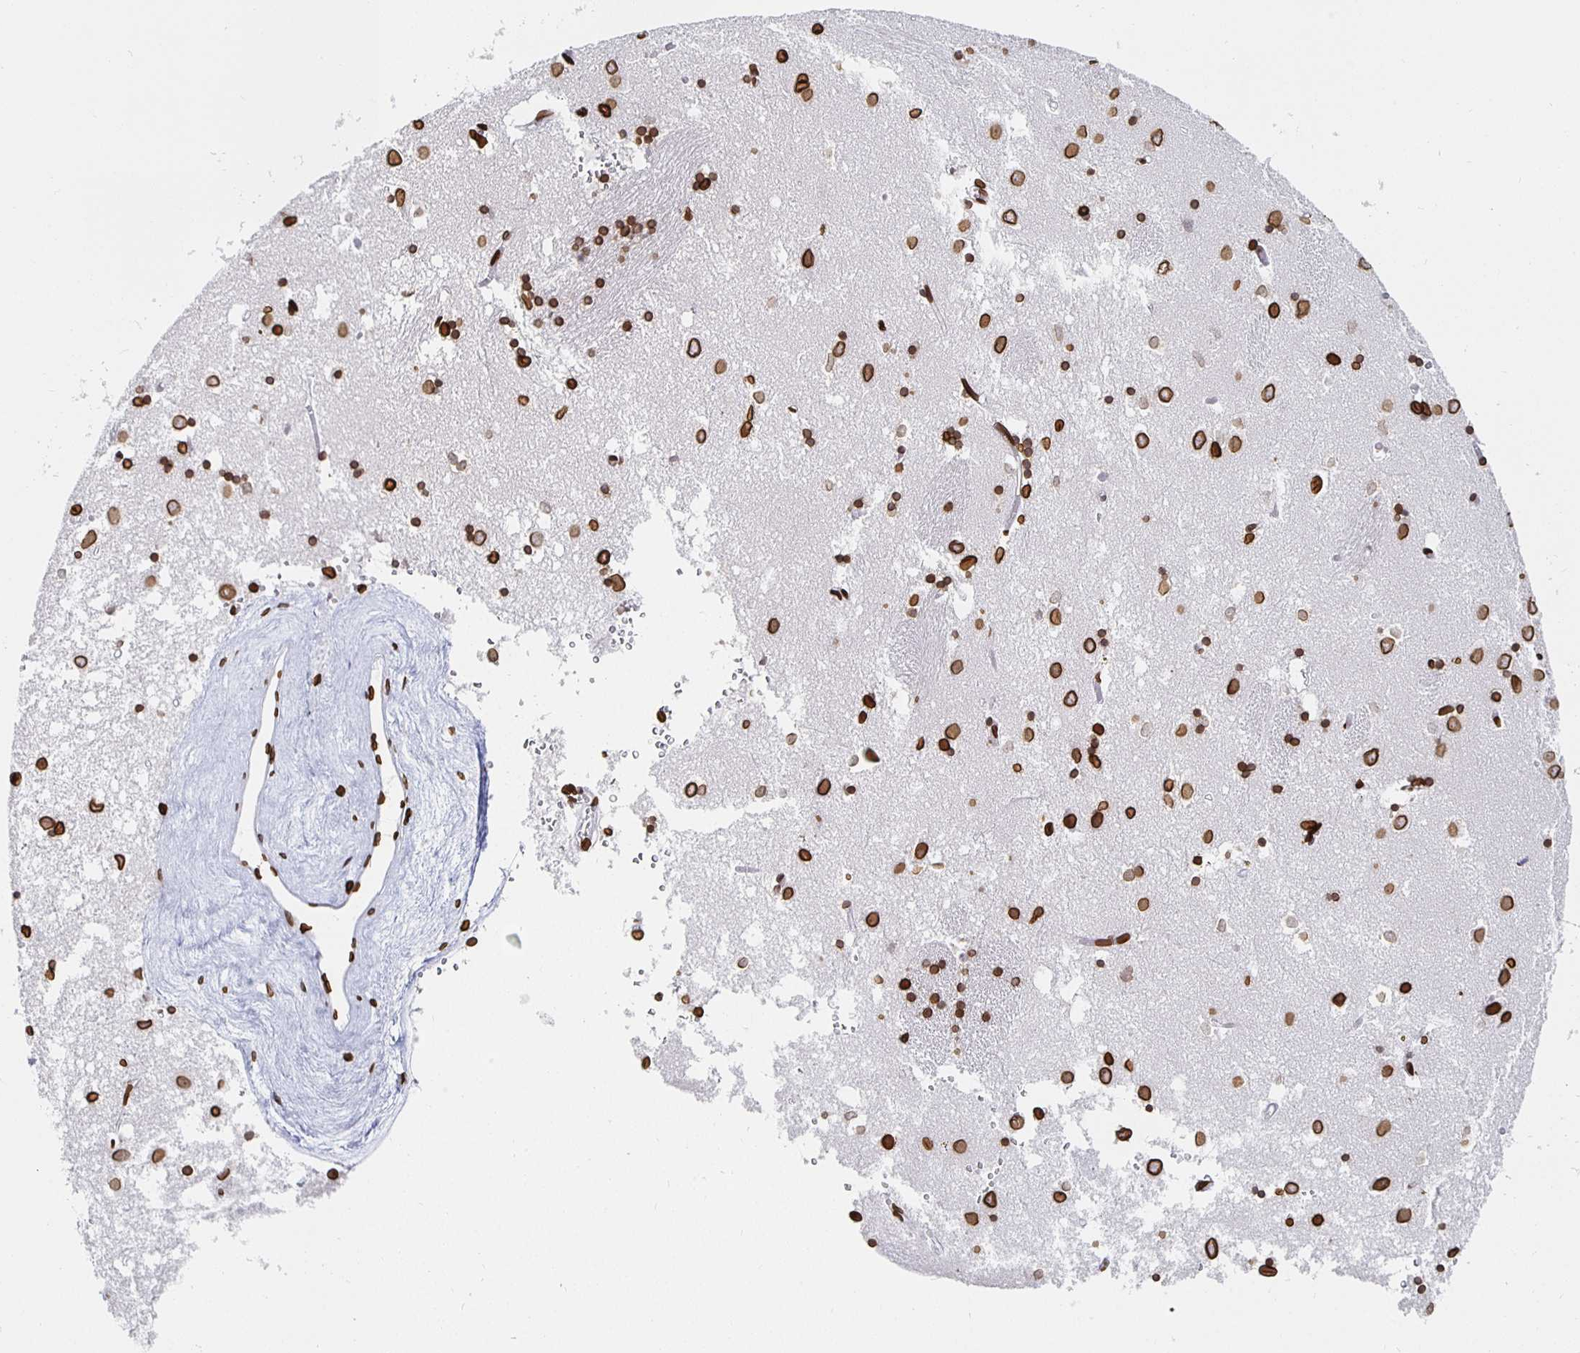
{"staining": {"intensity": "strong", "quantity": ">75%", "location": "cytoplasmic/membranous,nuclear"}, "tissue": "caudate", "cell_type": "Glial cells", "image_type": "normal", "snomed": [{"axis": "morphology", "description": "Normal tissue, NOS"}, {"axis": "topography", "description": "Lateral ventricle wall"}], "caption": "Glial cells exhibit high levels of strong cytoplasmic/membranous,nuclear expression in about >75% of cells in normal caudate. (brown staining indicates protein expression, while blue staining denotes nuclei).", "gene": "LMNB1", "patient": {"sex": "male", "age": 70}}